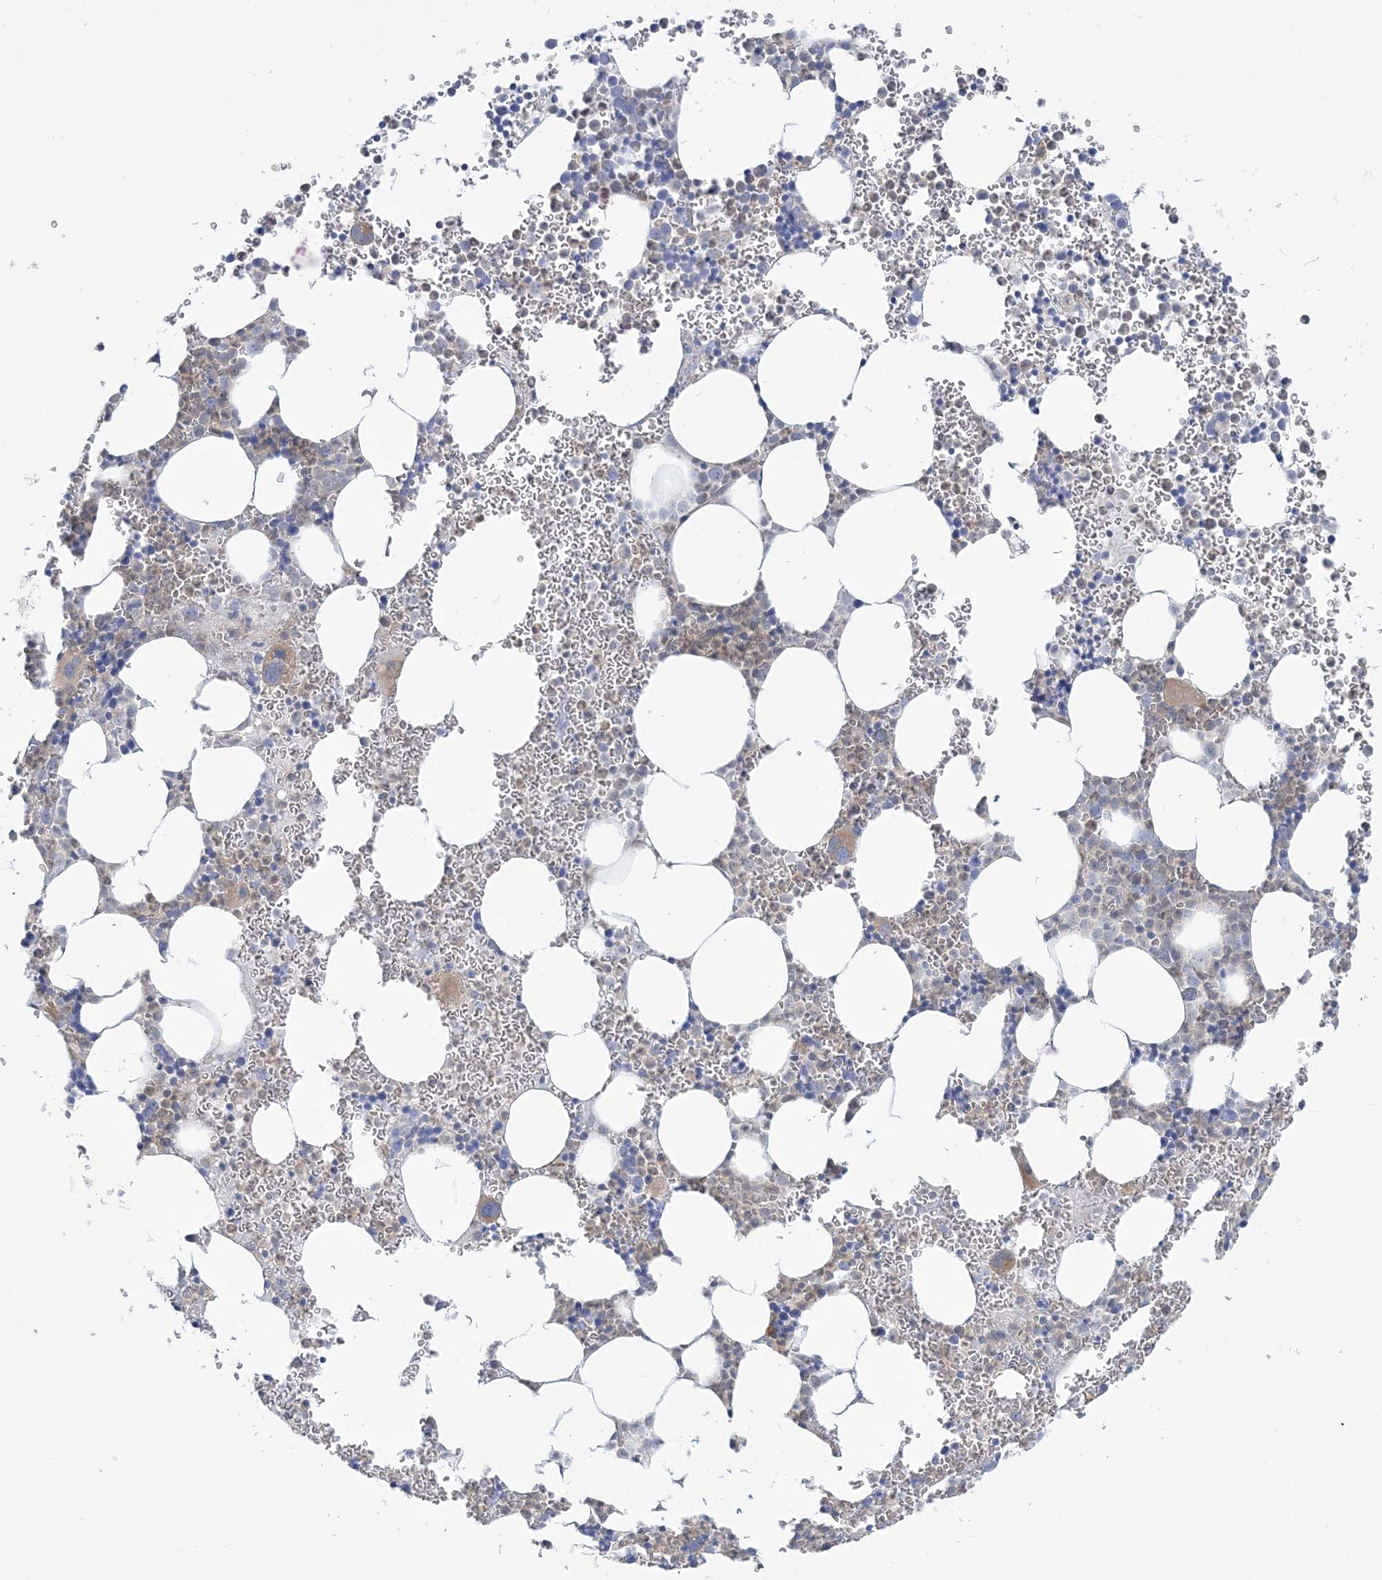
{"staining": {"intensity": "moderate", "quantity": "<25%", "location": "cytoplasmic/membranous"}, "tissue": "bone marrow", "cell_type": "Hematopoietic cells", "image_type": "normal", "snomed": [{"axis": "morphology", "description": "Normal tissue, NOS"}, {"axis": "topography", "description": "Bone marrow"}], "caption": "Immunohistochemical staining of unremarkable bone marrow demonstrates low levels of moderate cytoplasmic/membranous expression in approximately <25% of hematopoietic cells.", "gene": "INPP1", "patient": {"sex": "female", "age": 78}}